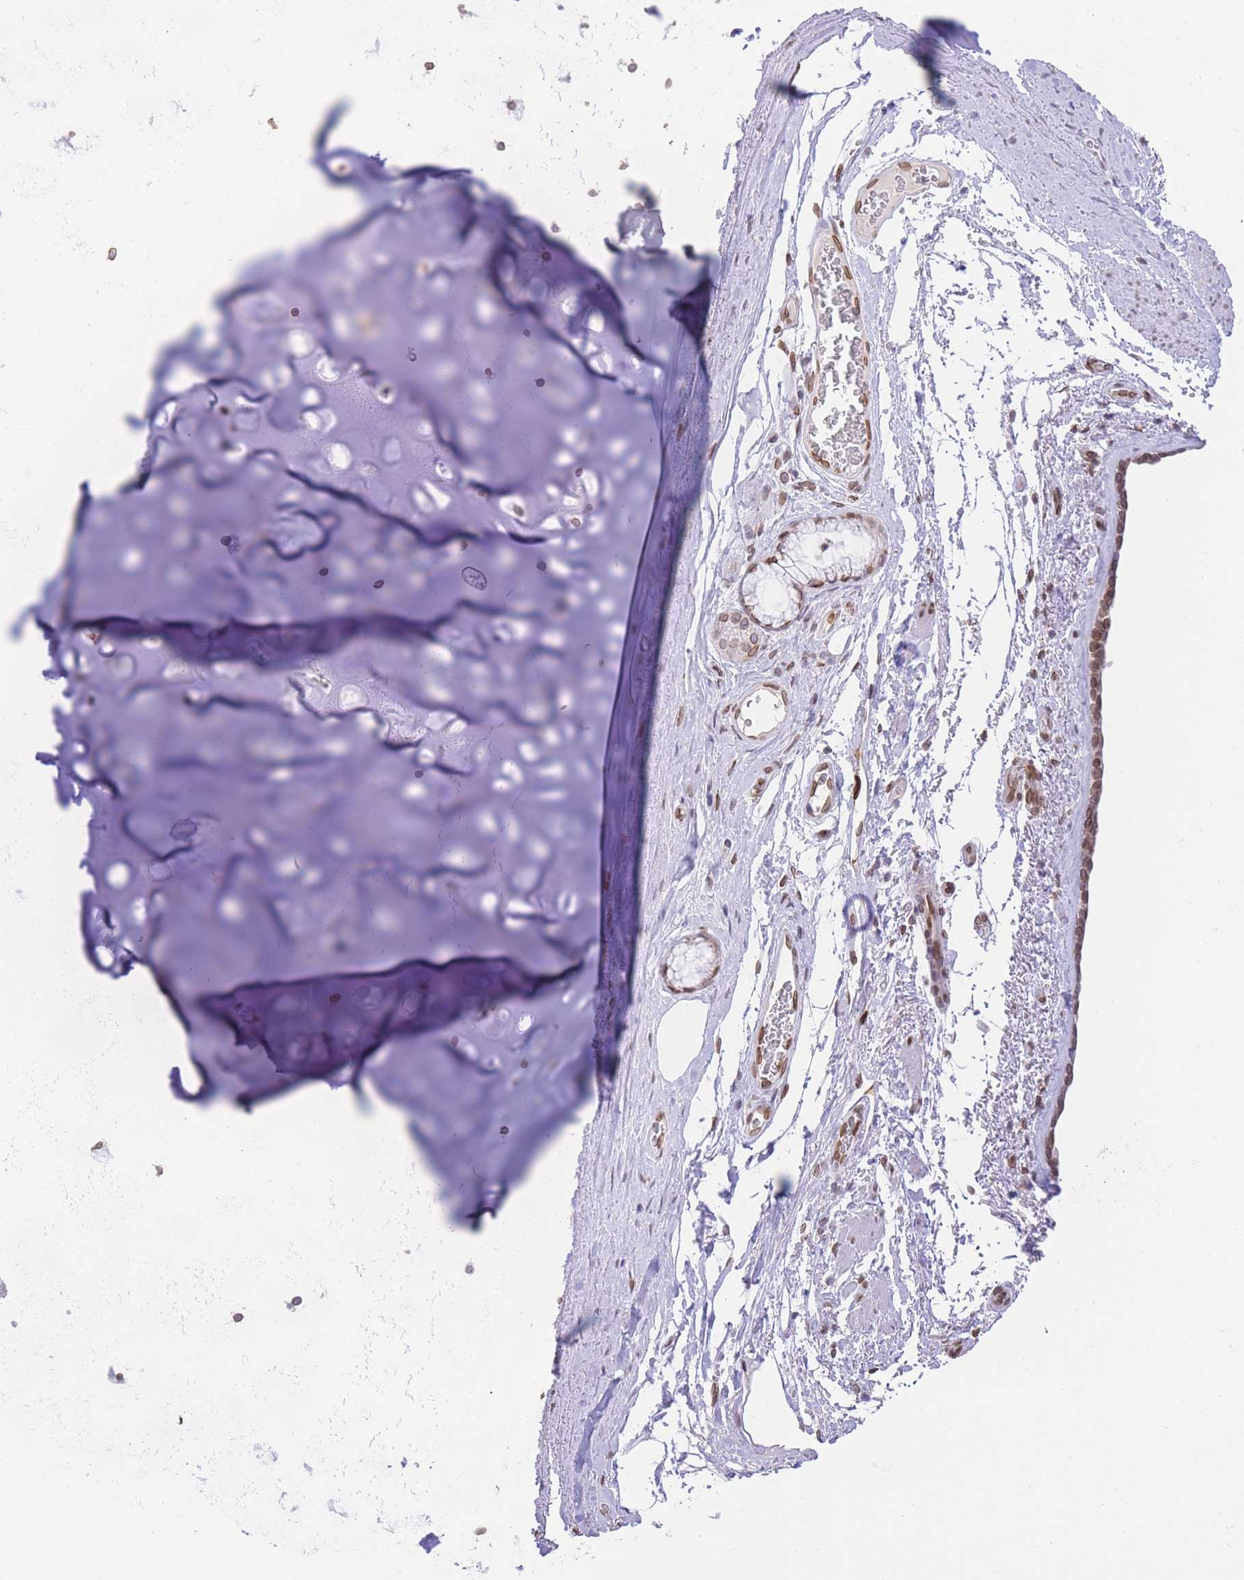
{"staining": {"intensity": "negative", "quantity": "none", "location": "none"}, "tissue": "adipose tissue", "cell_type": "Adipocytes", "image_type": "normal", "snomed": [{"axis": "morphology", "description": "Normal tissue, NOS"}, {"axis": "topography", "description": "Cartilage tissue"}], "caption": "There is no significant expression in adipocytes of adipose tissue. (DAB IHC visualized using brightfield microscopy, high magnification).", "gene": "OR10AD1", "patient": {"sex": "male", "age": 66}}